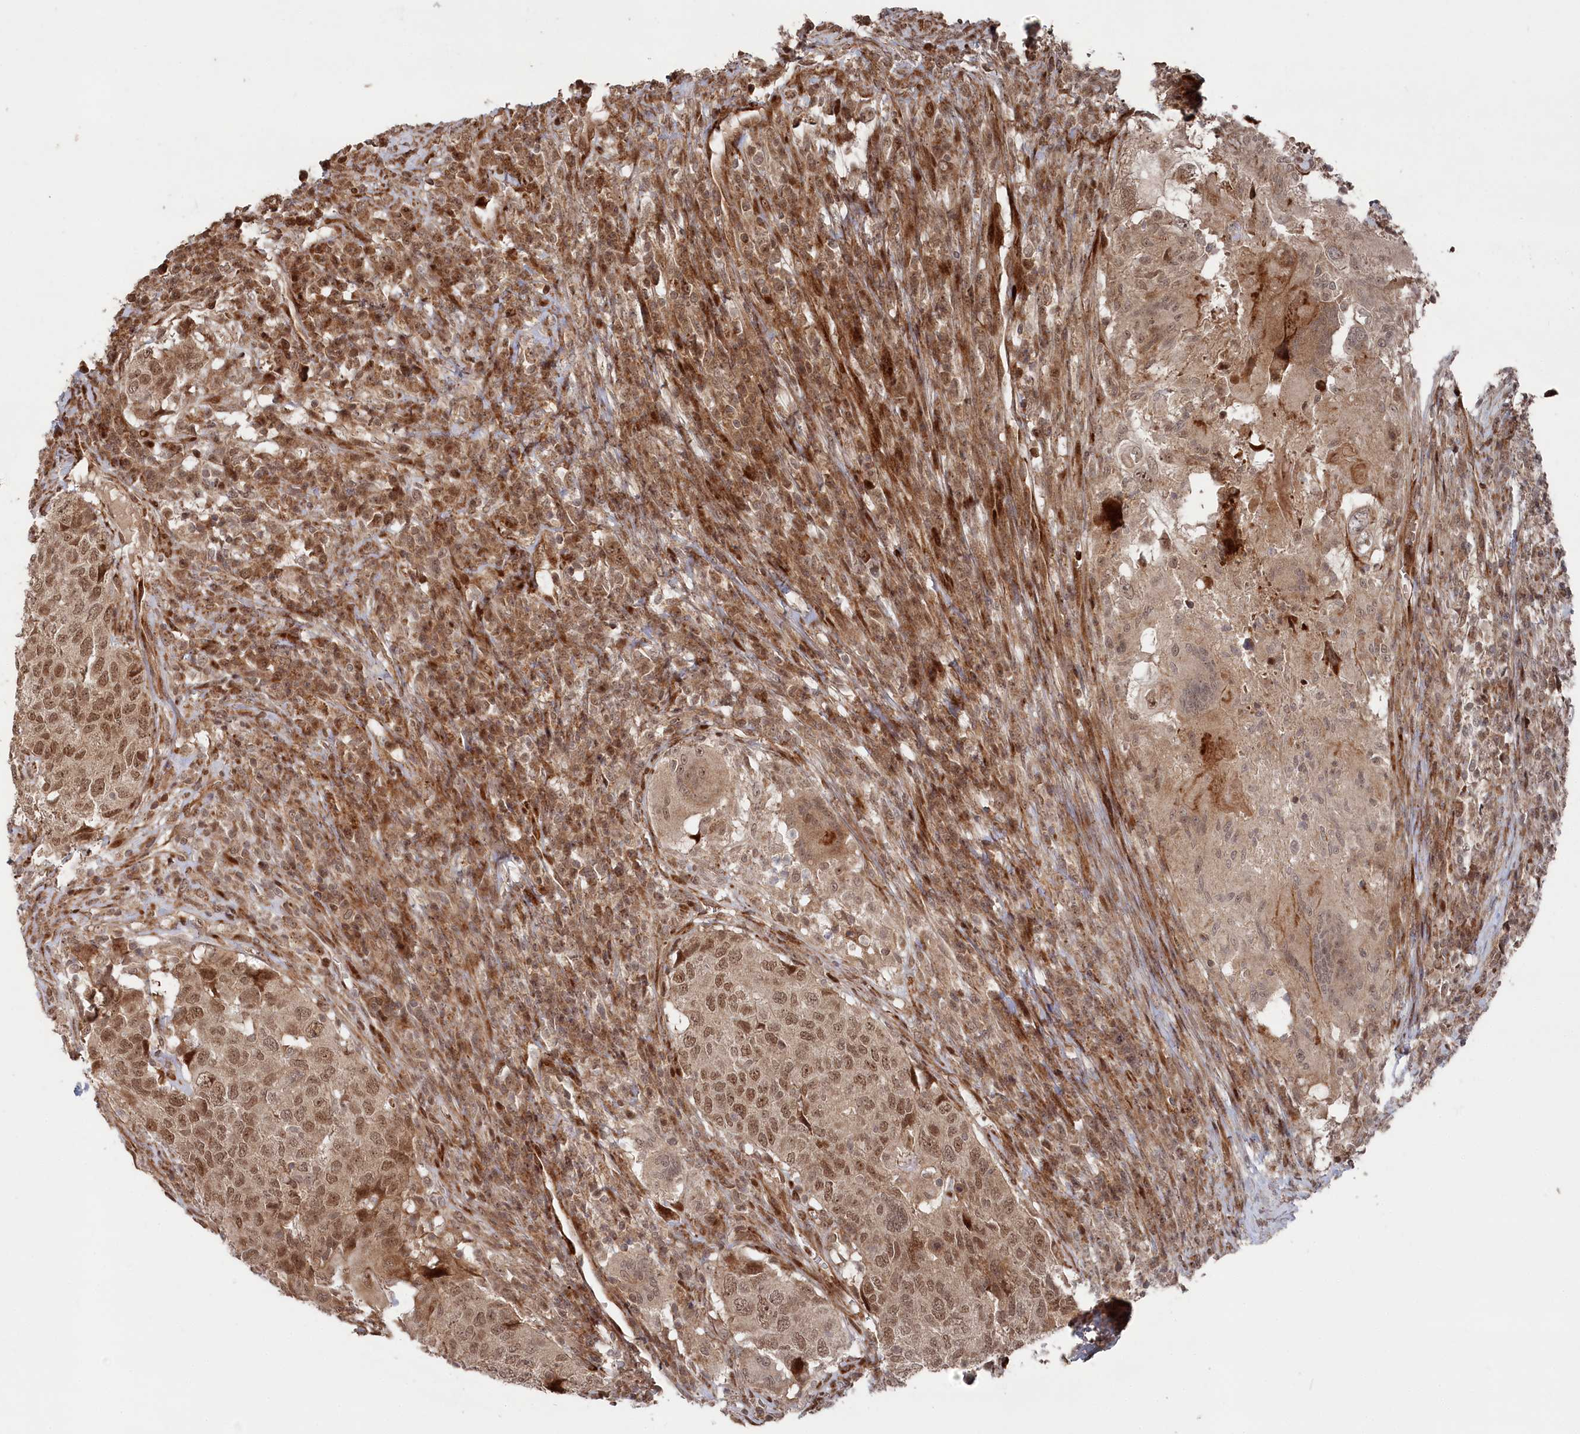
{"staining": {"intensity": "moderate", "quantity": ">75%", "location": "nuclear"}, "tissue": "head and neck cancer", "cell_type": "Tumor cells", "image_type": "cancer", "snomed": [{"axis": "morphology", "description": "Squamous cell carcinoma, NOS"}, {"axis": "topography", "description": "Head-Neck"}], "caption": "Squamous cell carcinoma (head and neck) stained for a protein (brown) demonstrates moderate nuclear positive expression in about >75% of tumor cells.", "gene": "POLR3A", "patient": {"sex": "male", "age": 66}}